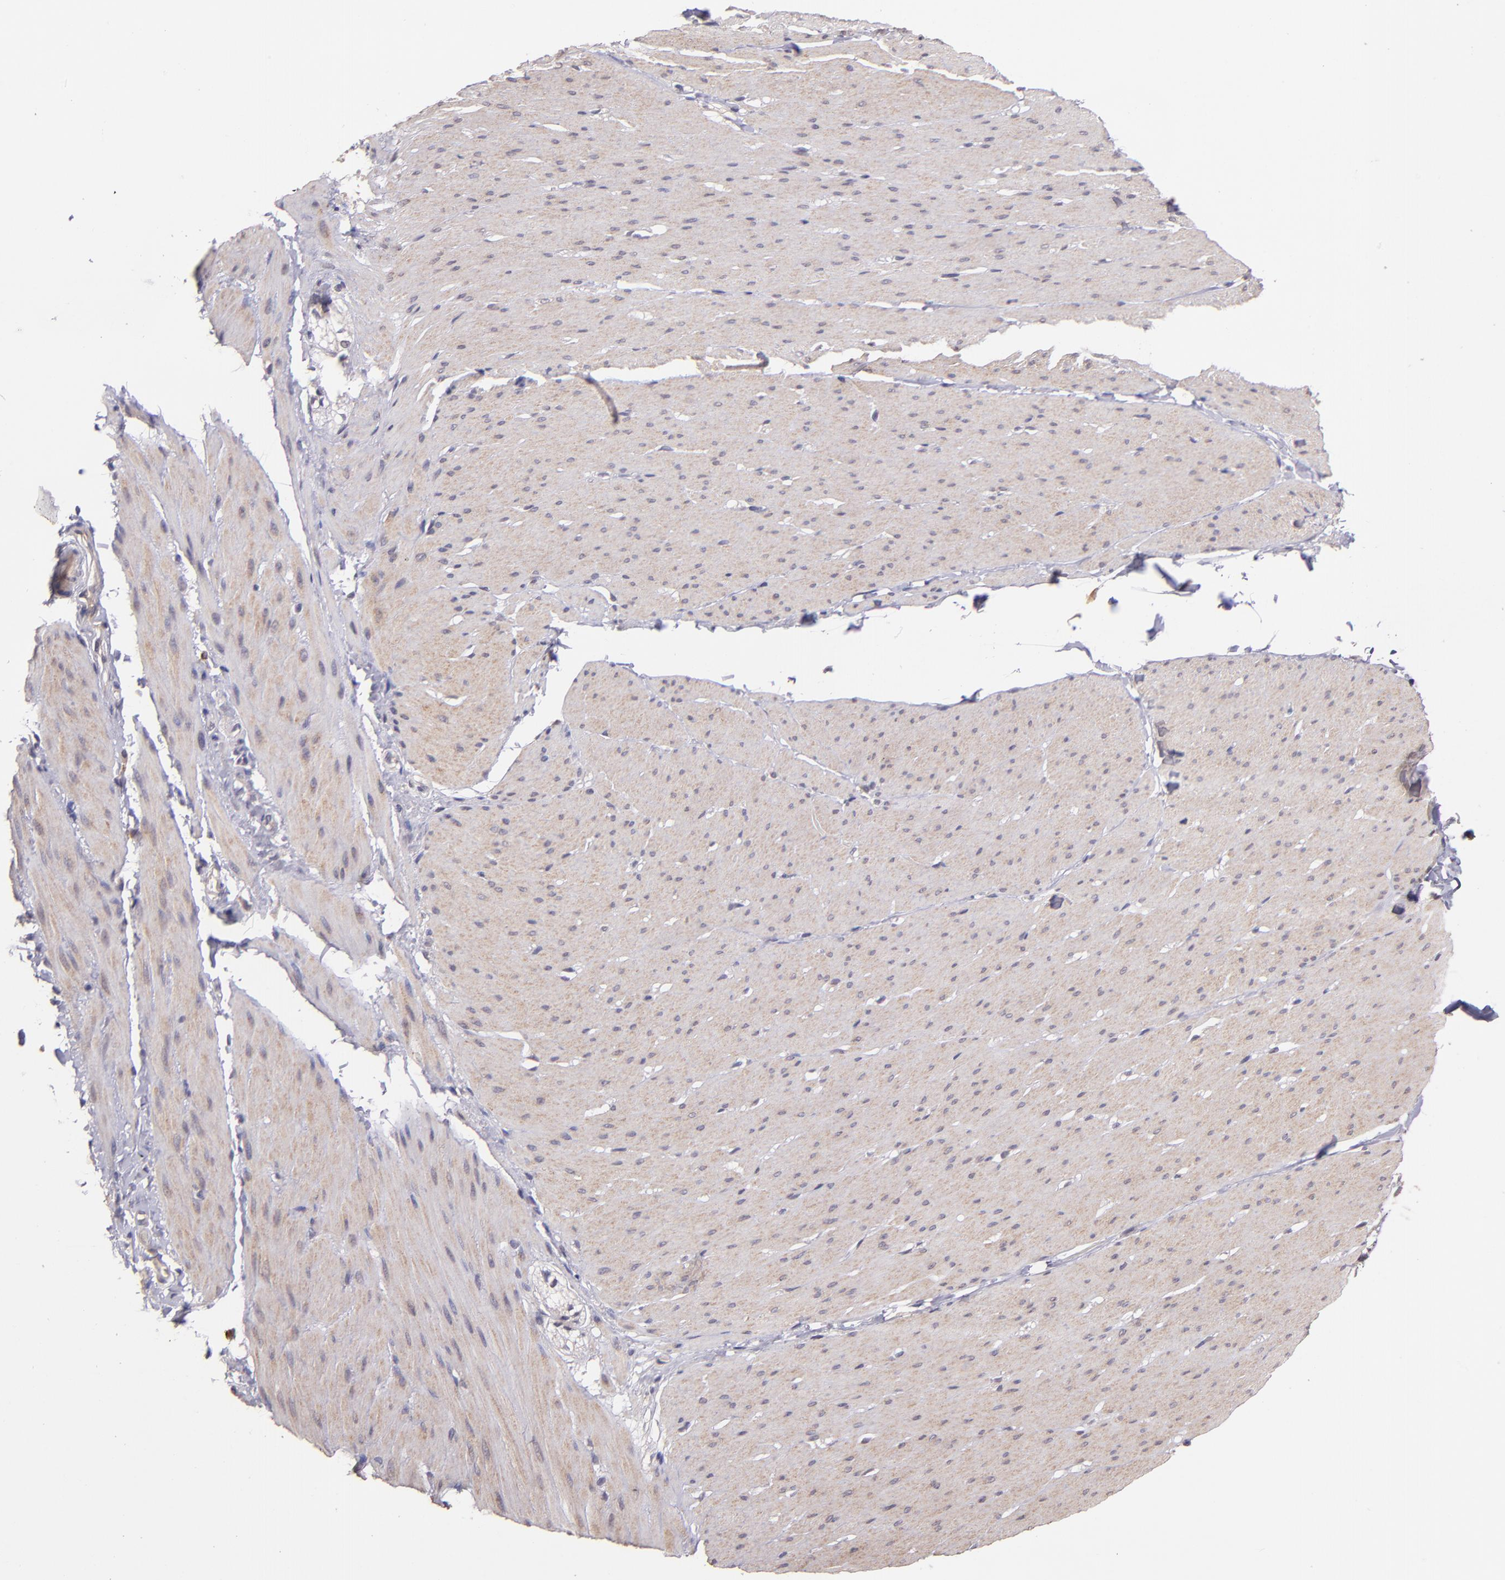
{"staining": {"intensity": "negative", "quantity": "none", "location": "none"}, "tissue": "smooth muscle", "cell_type": "Smooth muscle cells", "image_type": "normal", "snomed": [{"axis": "morphology", "description": "Normal tissue, NOS"}, {"axis": "topography", "description": "Smooth muscle"}, {"axis": "topography", "description": "Colon"}], "caption": "IHC image of unremarkable smooth muscle: human smooth muscle stained with DAB demonstrates no significant protein positivity in smooth muscle cells.", "gene": "TAF7L", "patient": {"sex": "male", "age": 67}}